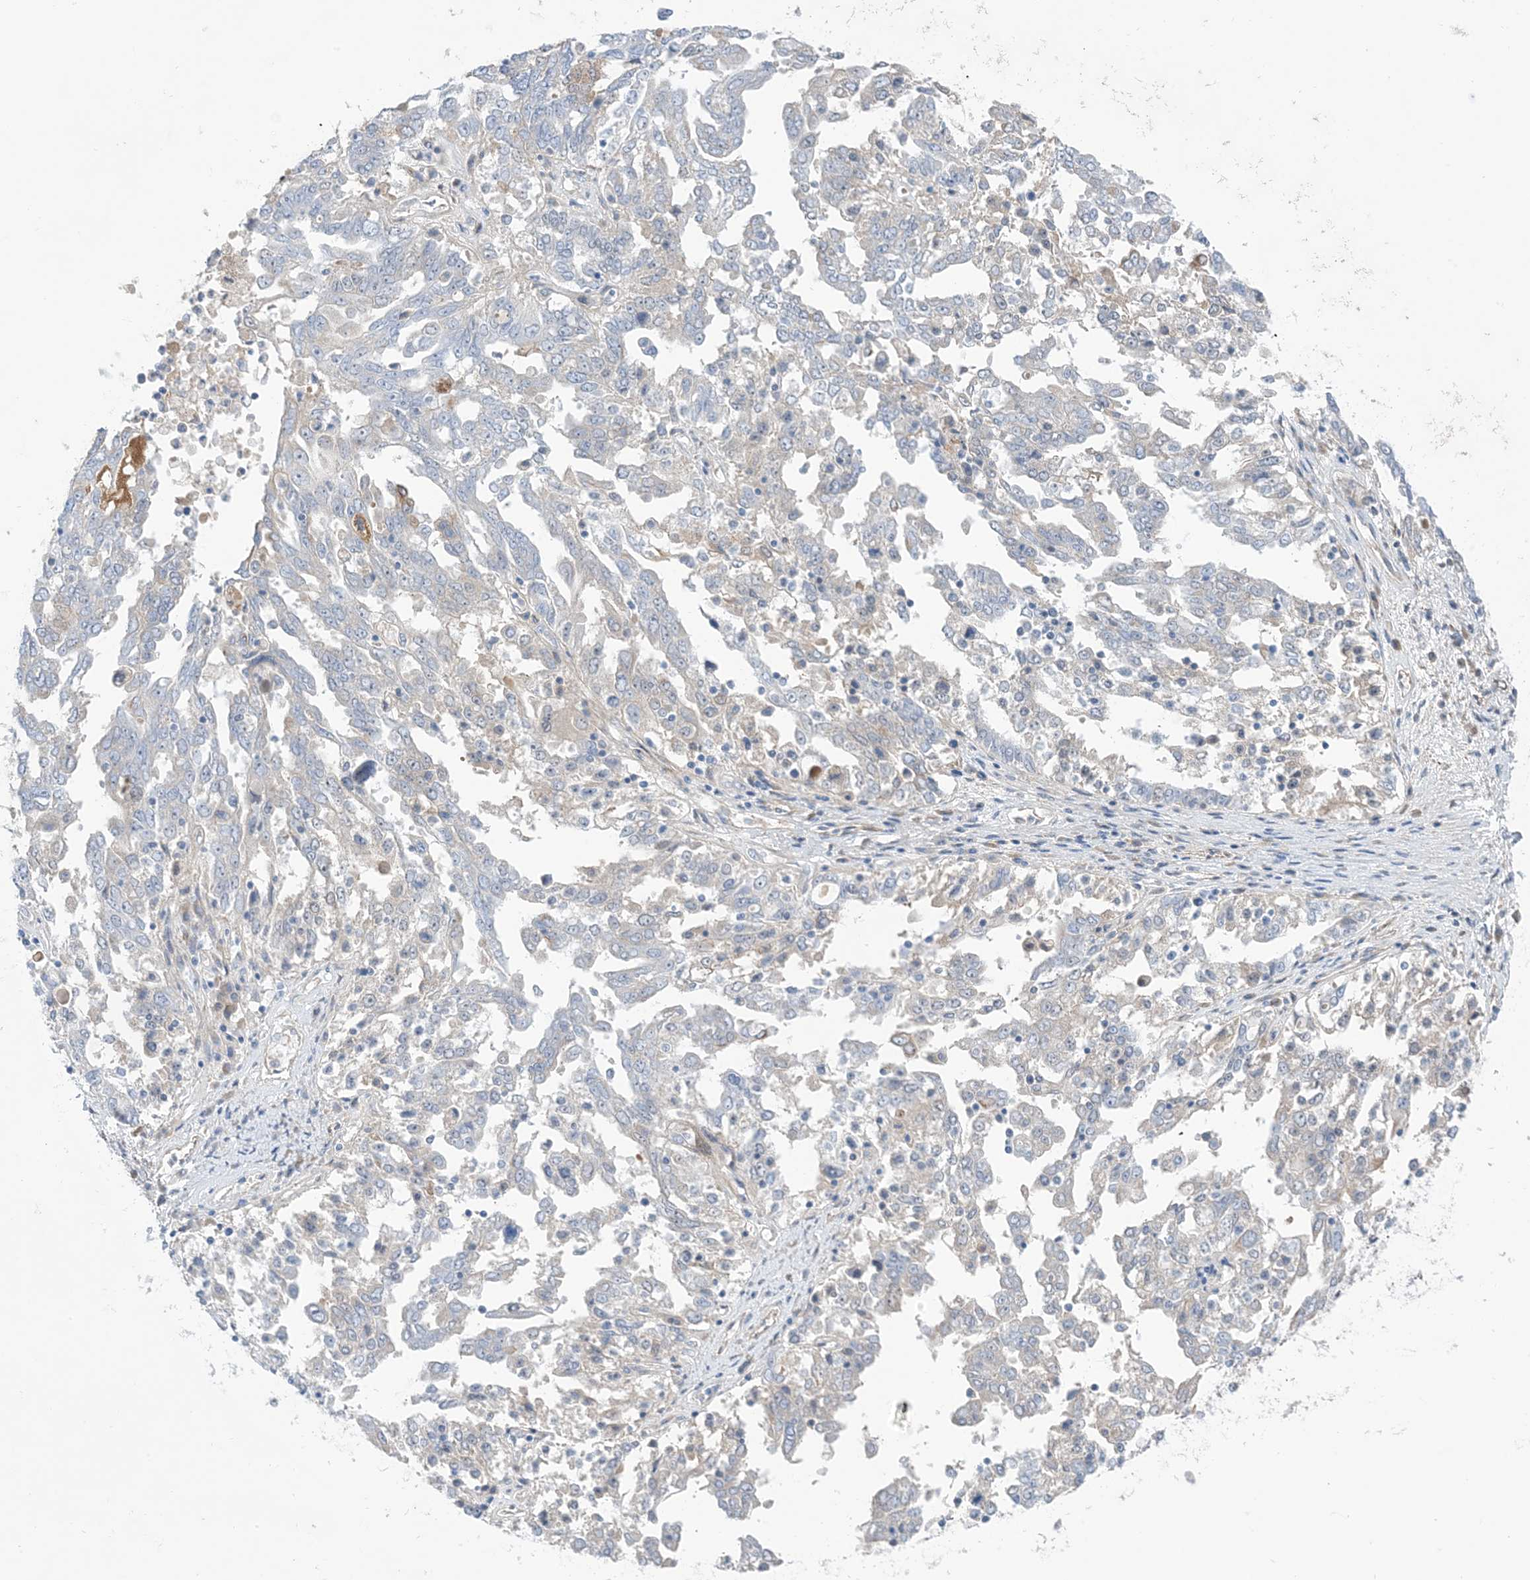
{"staining": {"intensity": "negative", "quantity": "none", "location": "none"}, "tissue": "ovarian cancer", "cell_type": "Tumor cells", "image_type": "cancer", "snomed": [{"axis": "morphology", "description": "Carcinoma, endometroid"}, {"axis": "topography", "description": "Ovary"}], "caption": "The micrograph reveals no staining of tumor cells in ovarian cancer (endometroid carcinoma).", "gene": "ATP11C", "patient": {"sex": "female", "age": 62}}